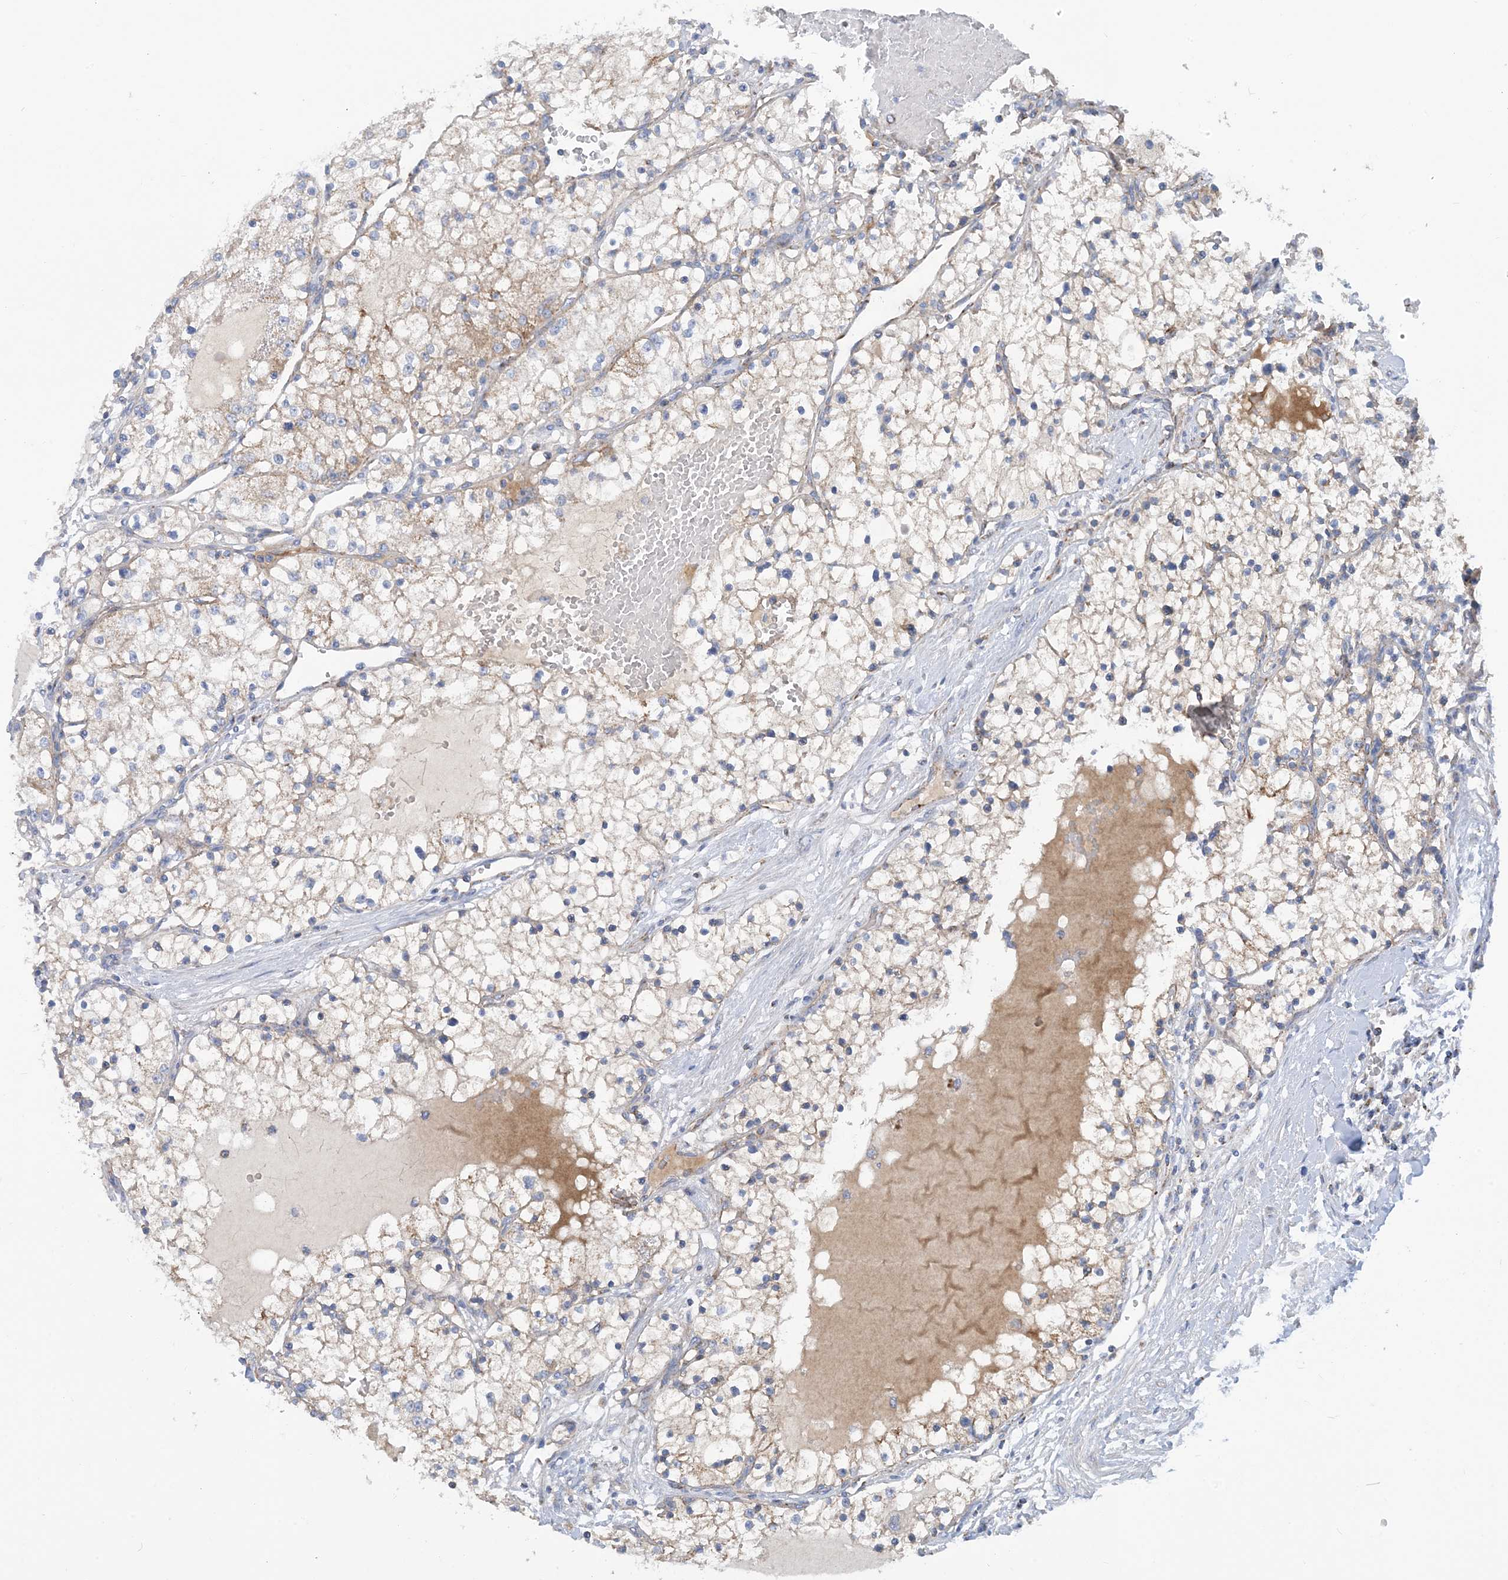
{"staining": {"intensity": "weak", "quantity": "25%-75%", "location": "cytoplasmic/membranous"}, "tissue": "renal cancer", "cell_type": "Tumor cells", "image_type": "cancer", "snomed": [{"axis": "morphology", "description": "Normal tissue, NOS"}, {"axis": "morphology", "description": "Adenocarcinoma, NOS"}, {"axis": "topography", "description": "Kidney"}], "caption": "Renal adenocarcinoma stained for a protein shows weak cytoplasmic/membranous positivity in tumor cells.", "gene": "PHOSPHO2", "patient": {"sex": "male", "age": 68}}